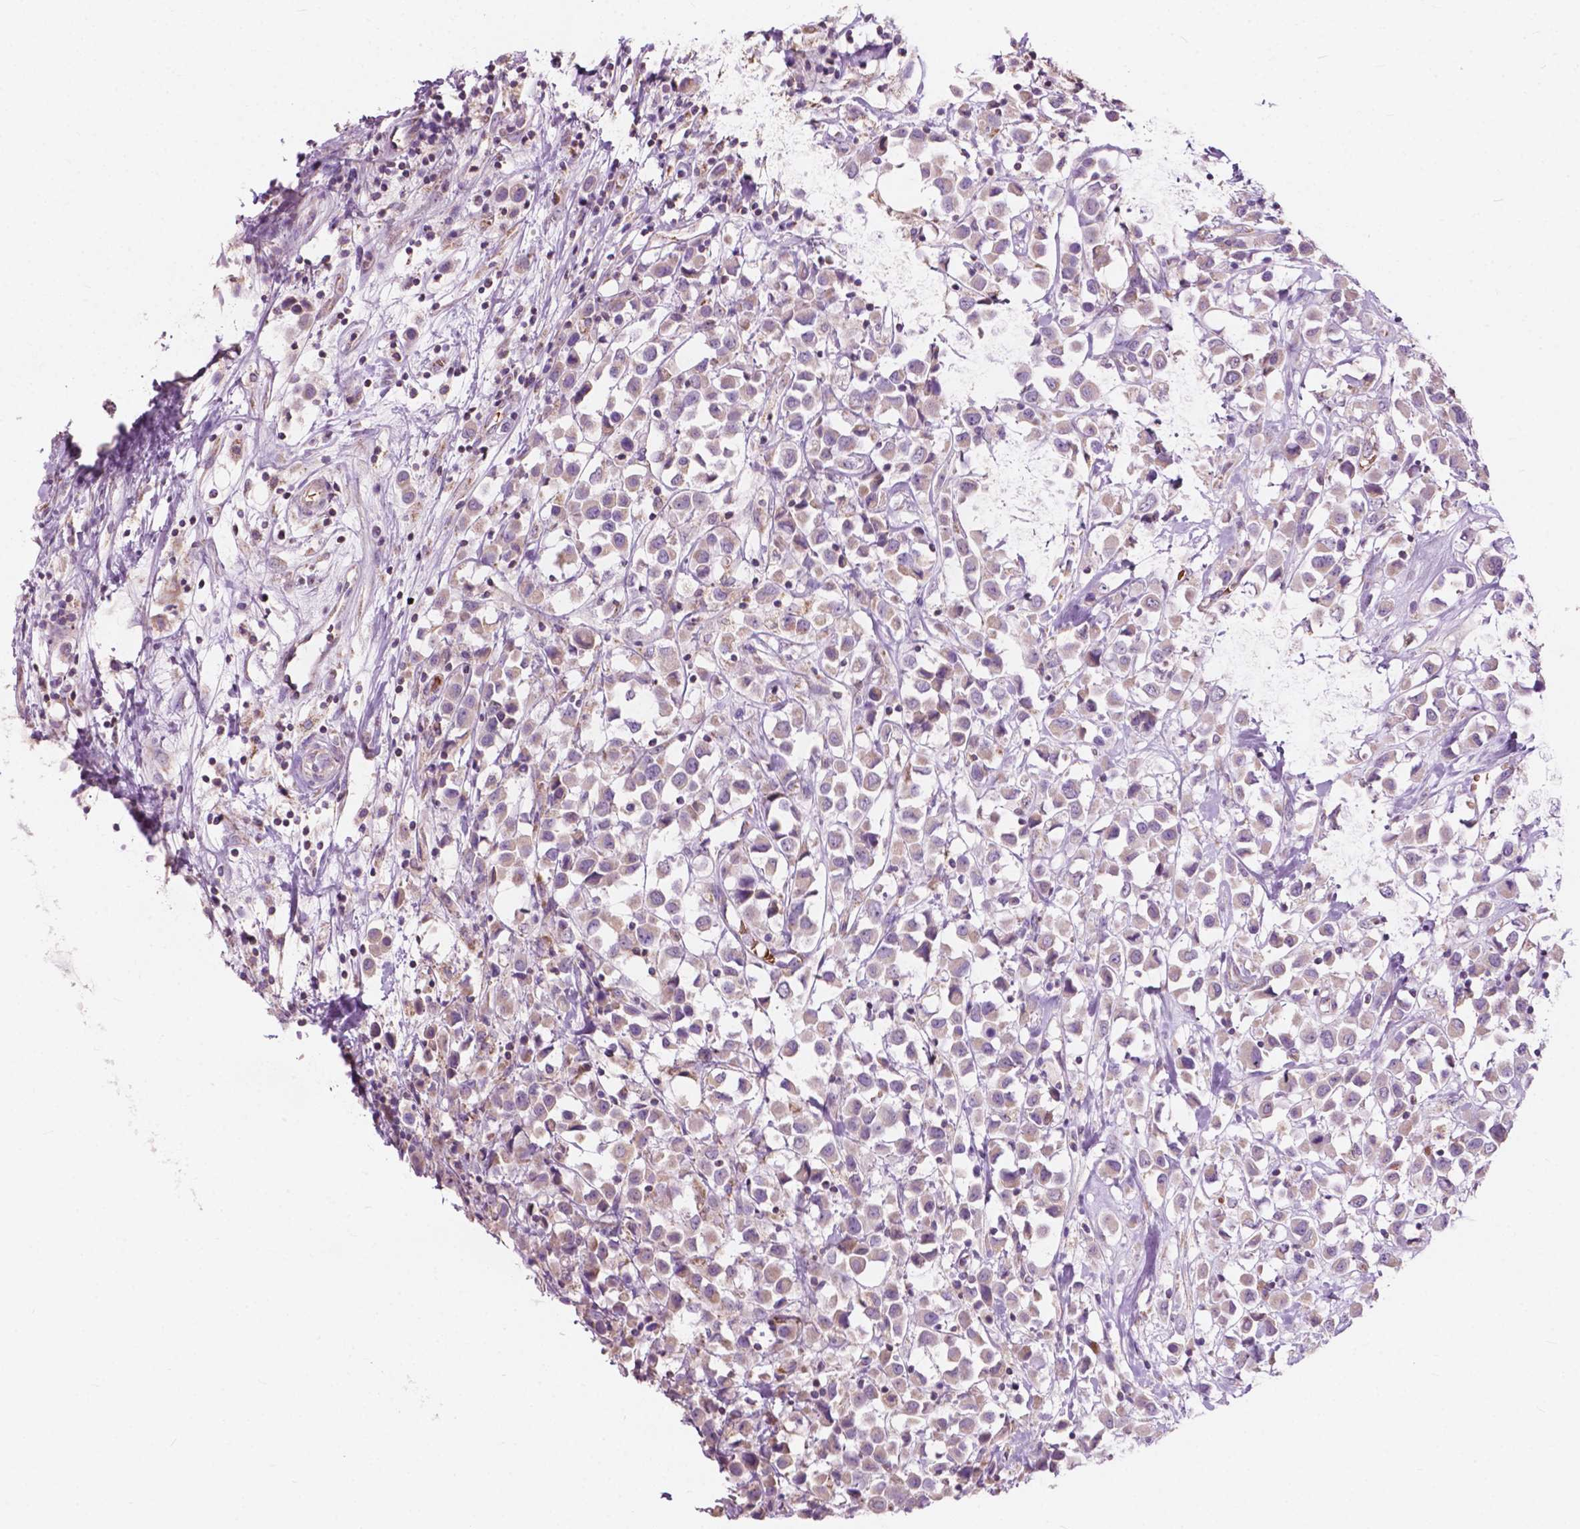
{"staining": {"intensity": "weak", "quantity": "25%-75%", "location": "cytoplasmic/membranous"}, "tissue": "breast cancer", "cell_type": "Tumor cells", "image_type": "cancer", "snomed": [{"axis": "morphology", "description": "Duct carcinoma"}, {"axis": "topography", "description": "Breast"}], "caption": "Breast infiltrating ductal carcinoma stained with DAB IHC reveals low levels of weak cytoplasmic/membranous staining in approximately 25%-75% of tumor cells.", "gene": "NDUFS1", "patient": {"sex": "female", "age": 61}}